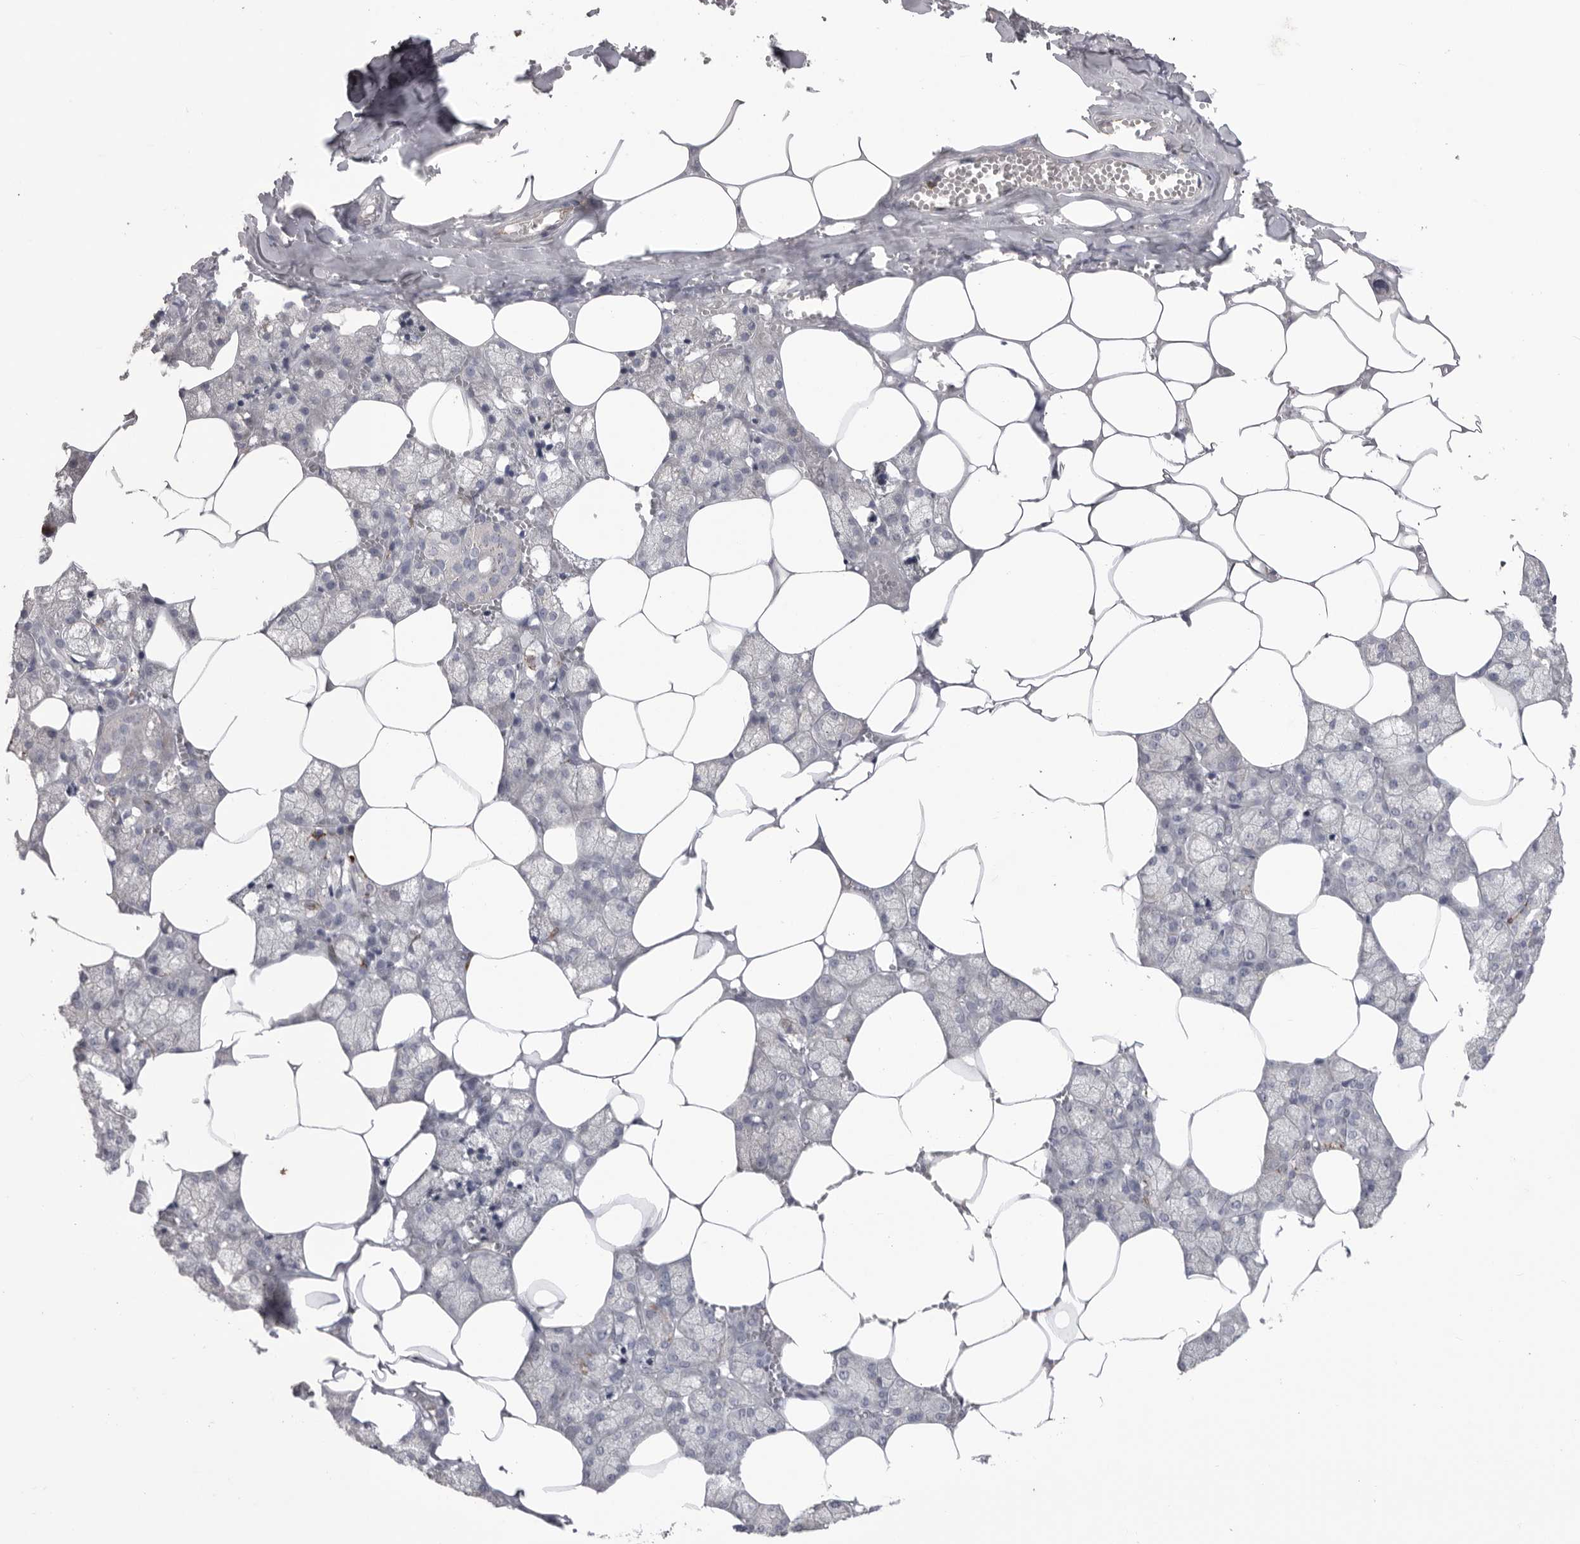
{"staining": {"intensity": "weak", "quantity": "<25%", "location": "cytoplasmic/membranous"}, "tissue": "salivary gland", "cell_type": "Glandular cells", "image_type": "normal", "snomed": [{"axis": "morphology", "description": "Normal tissue, NOS"}, {"axis": "topography", "description": "Salivary gland"}], "caption": "Immunohistochemistry (IHC) histopathology image of unremarkable human salivary gland stained for a protein (brown), which exhibits no staining in glandular cells. (Brightfield microscopy of DAB (3,3'-diaminobenzidine) IHC at high magnification).", "gene": "SIGLEC10", "patient": {"sex": "male", "age": 62}}